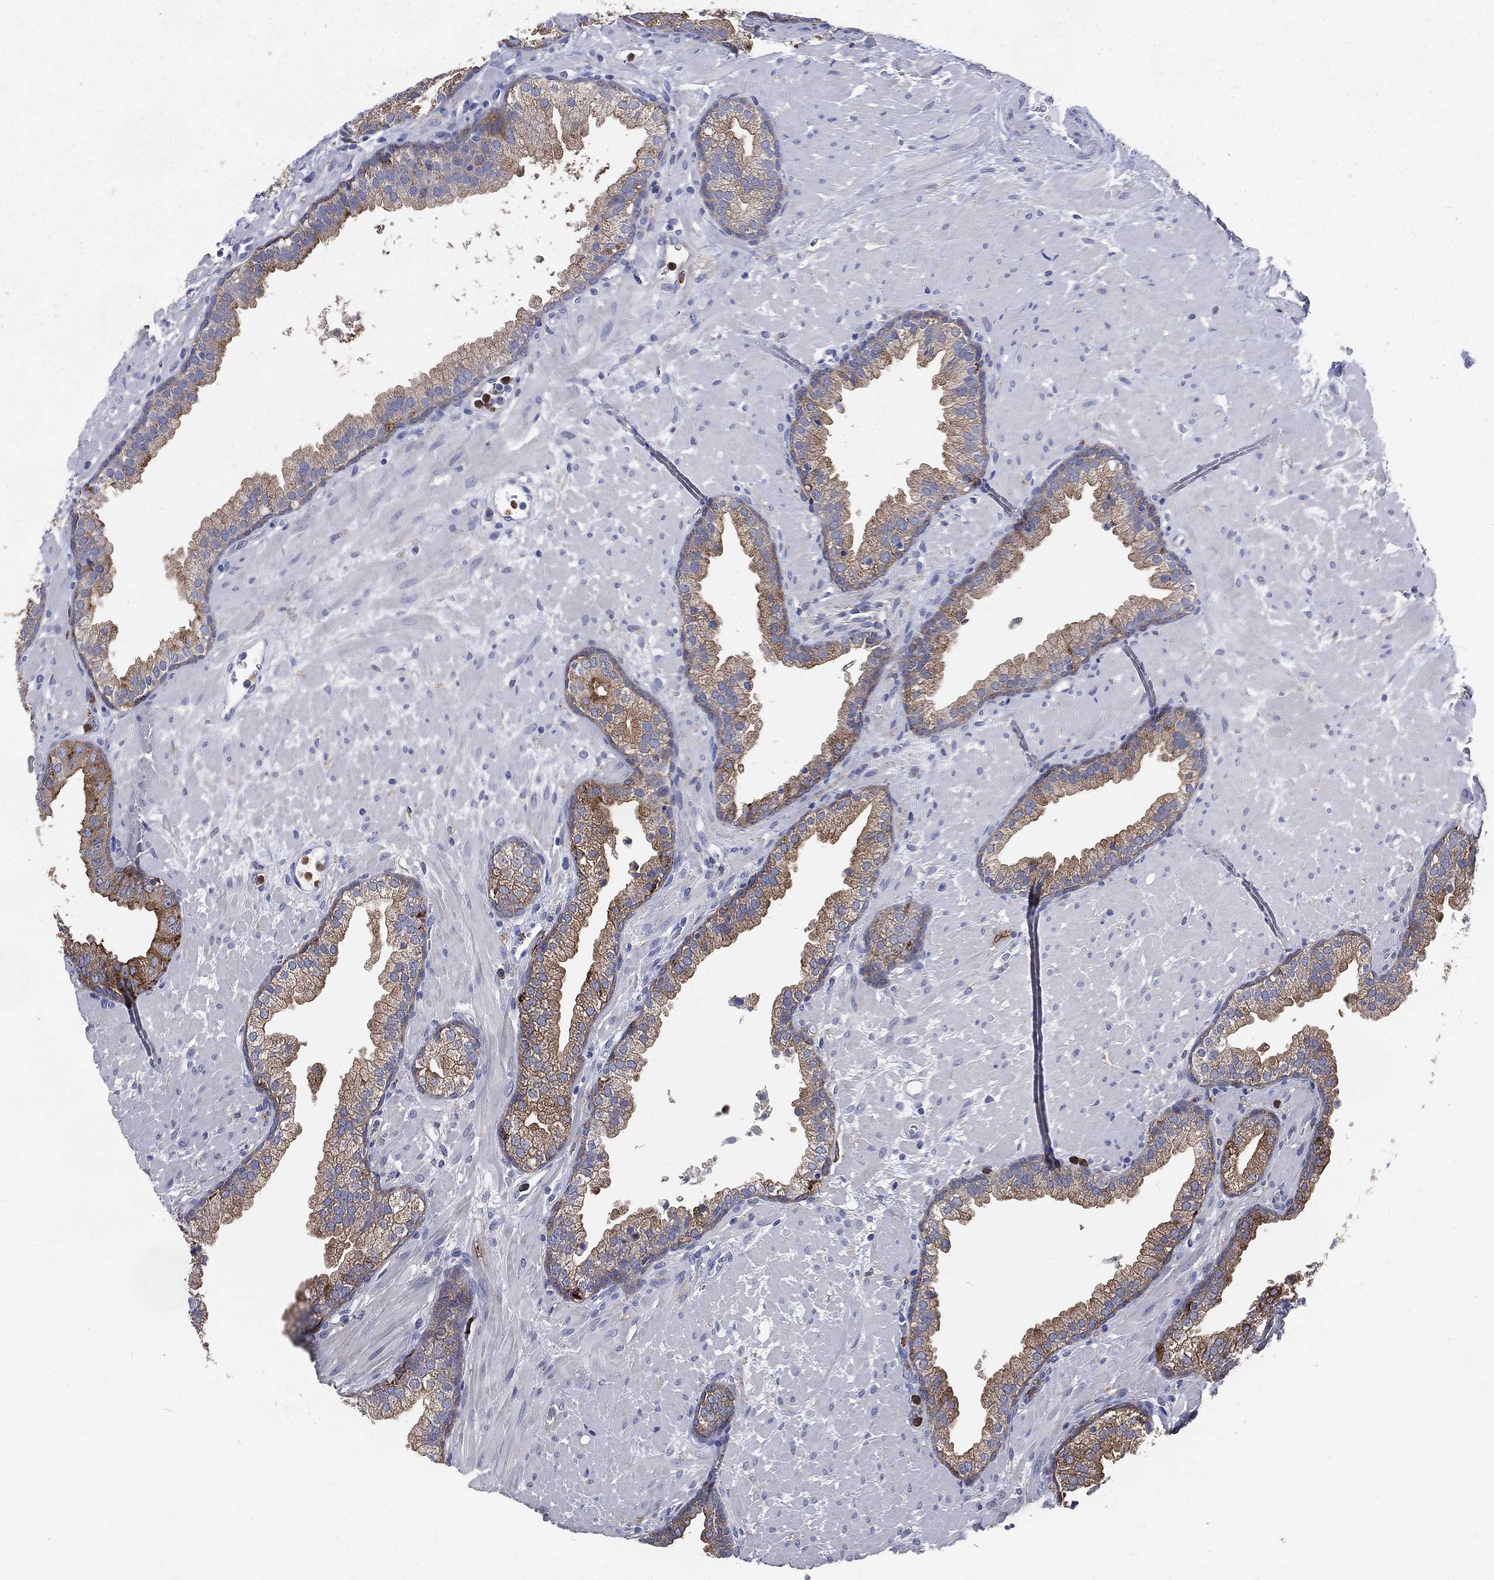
{"staining": {"intensity": "moderate", "quantity": ">75%", "location": "cytoplasmic/membranous"}, "tissue": "prostate", "cell_type": "Glandular cells", "image_type": "normal", "snomed": [{"axis": "morphology", "description": "Normal tissue, NOS"}, {"axis": "topography", "description": "Prostate"}], "caption": "Glandular cells display medium levels of moderate cytoplasmic/membranous staining in about >75% of cells in benign human prostate. The staining was performed using DAB (3,3'-diaminobenzidine) to visualize the protein expression in brown, while the nuclei were stained in blue with hematoxylin (Magnification: 20x).", "gene": "BASP1", "patient": {"sex": "male", "age": 63}}